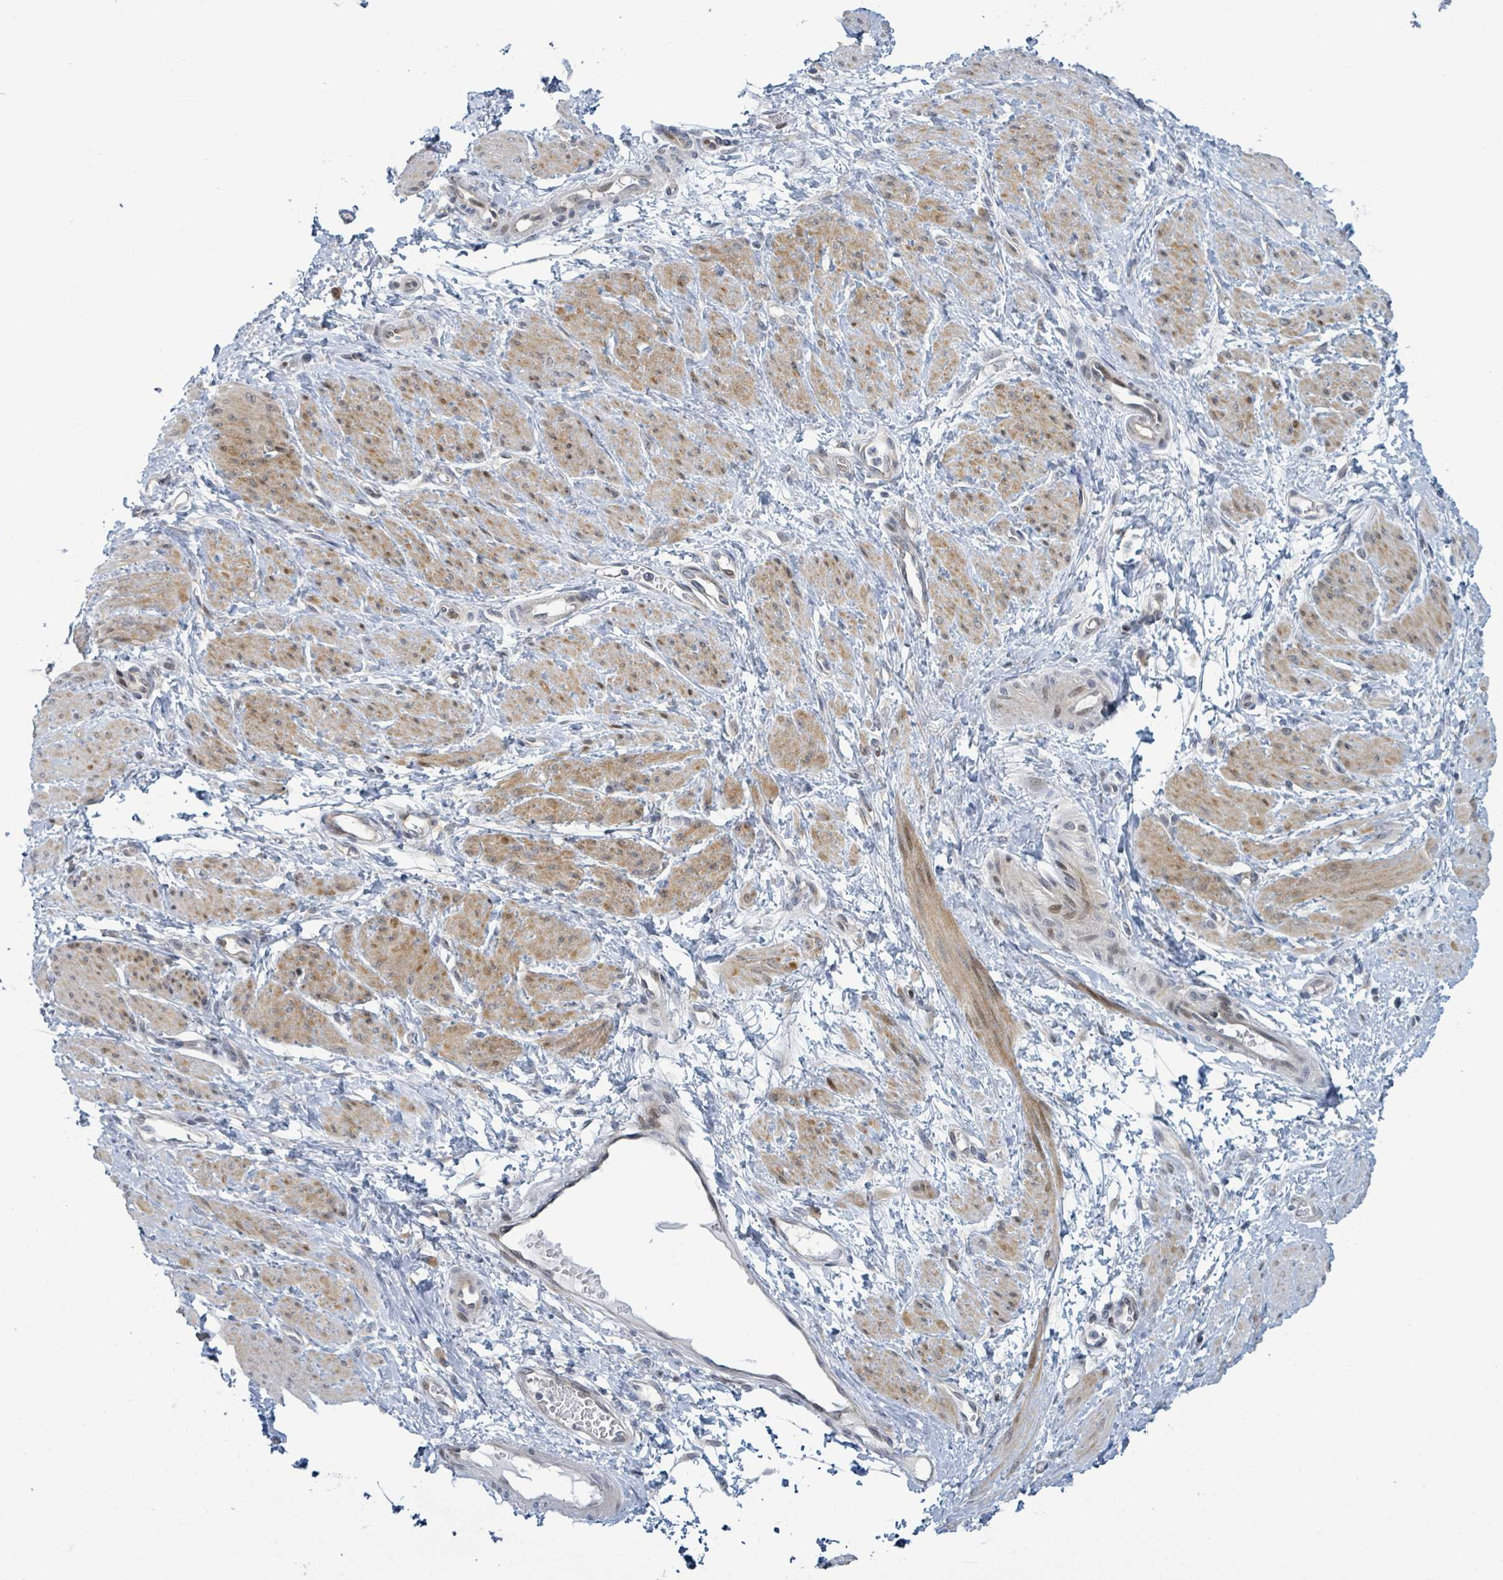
{"staining": {"intensity": "moderate", "quantity": "25%-75%", "location": "cytoplasmic/membranous"}, "tissue": "smooth muscle", "cell_type": "Smooth muscle cells", "image_type": "normal", "snomed": [{"axis": "morphology", "description": "Normal tissue, NOS"}, {"axis": "topography", "description": "Smooth muscle"}, {"axis": "topography", "description": "Uterus"}], "caption": "Immunohistochemical staining of normal human smooth muscle exhibits moderate cytoplasmic/membranous protein expression in about 25%-75% of smooth muscle cells.", "gene": "RPL32", "patient": {"sex": "female", "age": 39}}